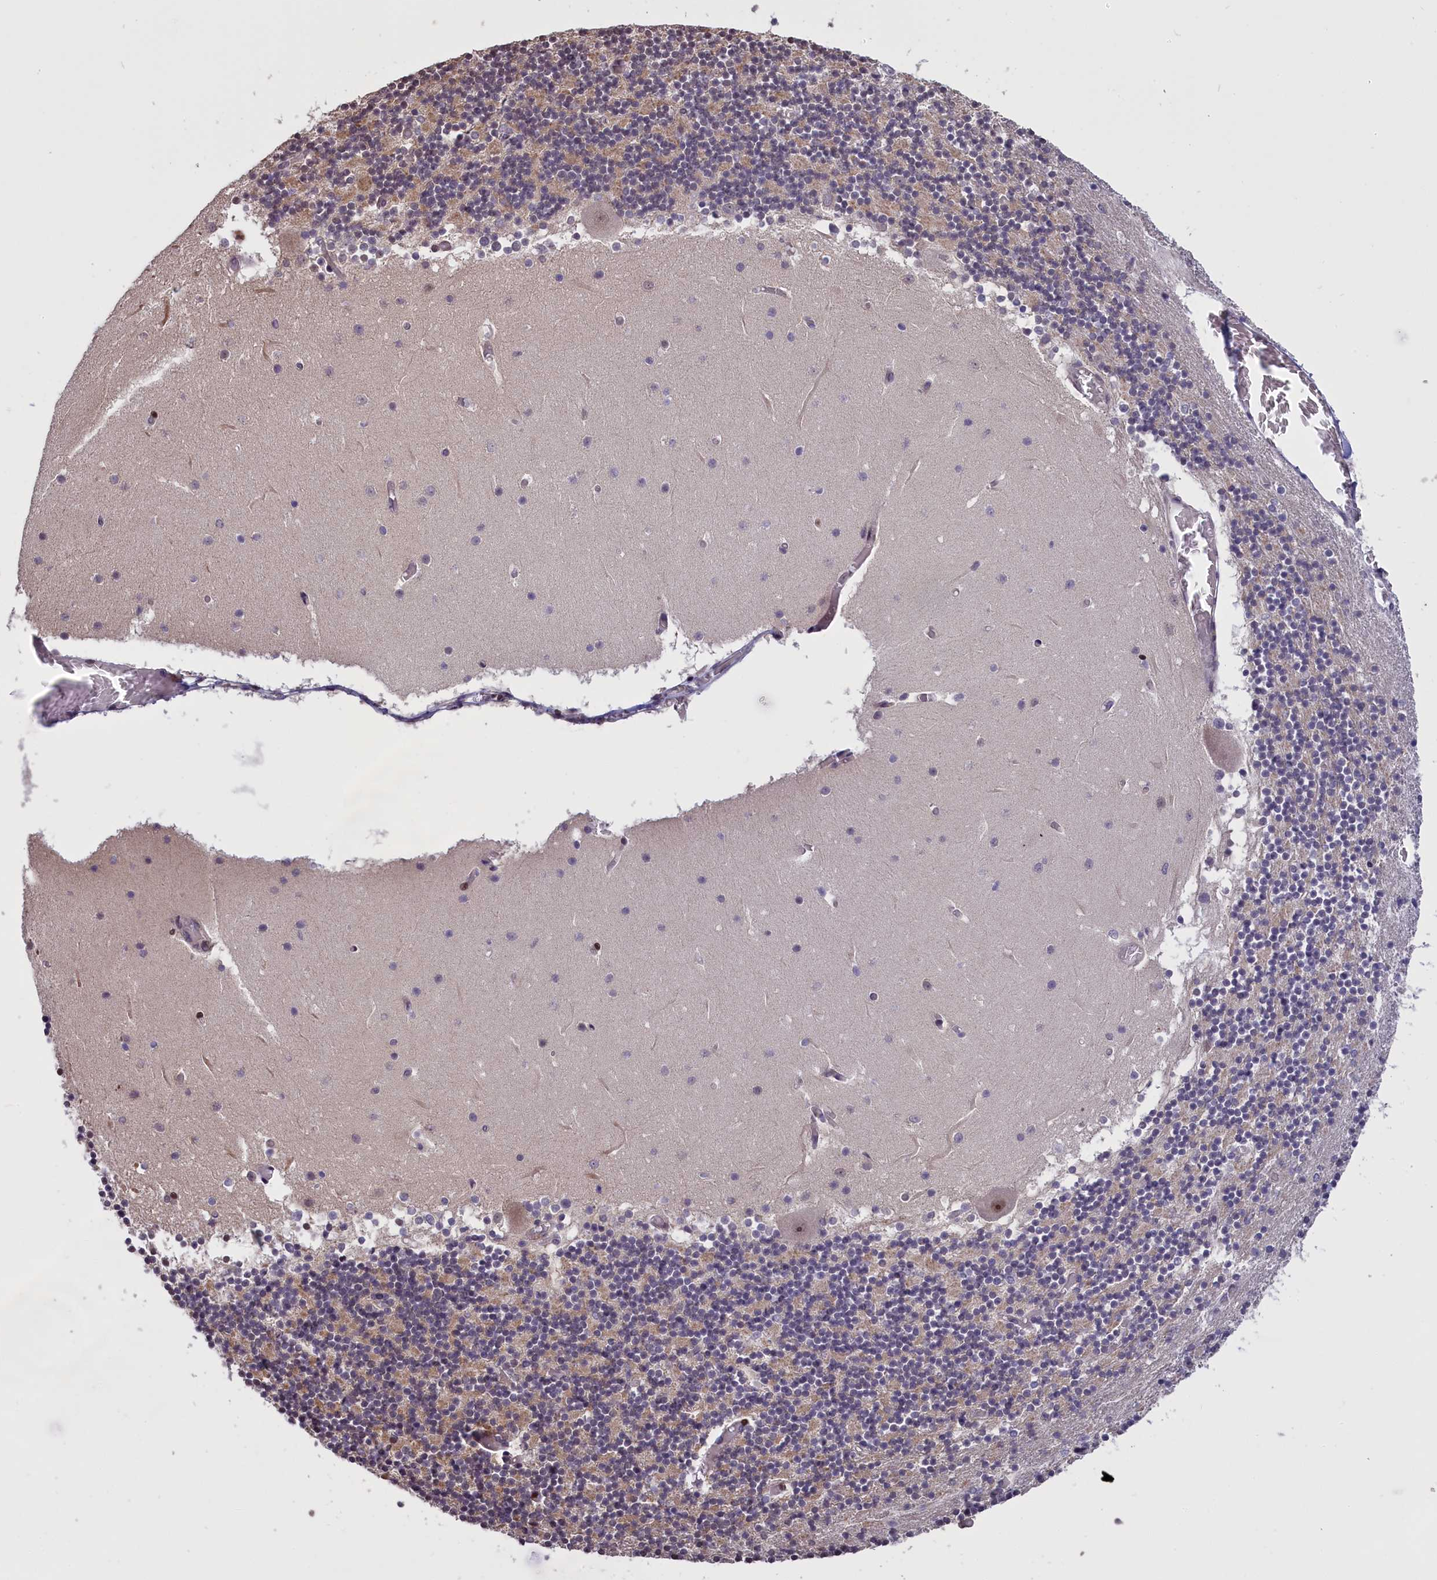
{"staining": {"intensity": "weak", "quantity": "<25%", "location": "nuclear"}, "tissue": "cerebellum", "cell_type": "Cells in granular layer", "image_type": "normal", "snomed": [{"axis": "morphology", "description": "Normal tissue, NOS"}, {"axis": "topography", "description": "Cerebellum"}], "caption": "Cerebellum stained for a protein using immunohistochemistry exhibits no positivity cells in granular layer.", "gene": "RELB", "patient": {"sex": "female", "age": 28}}